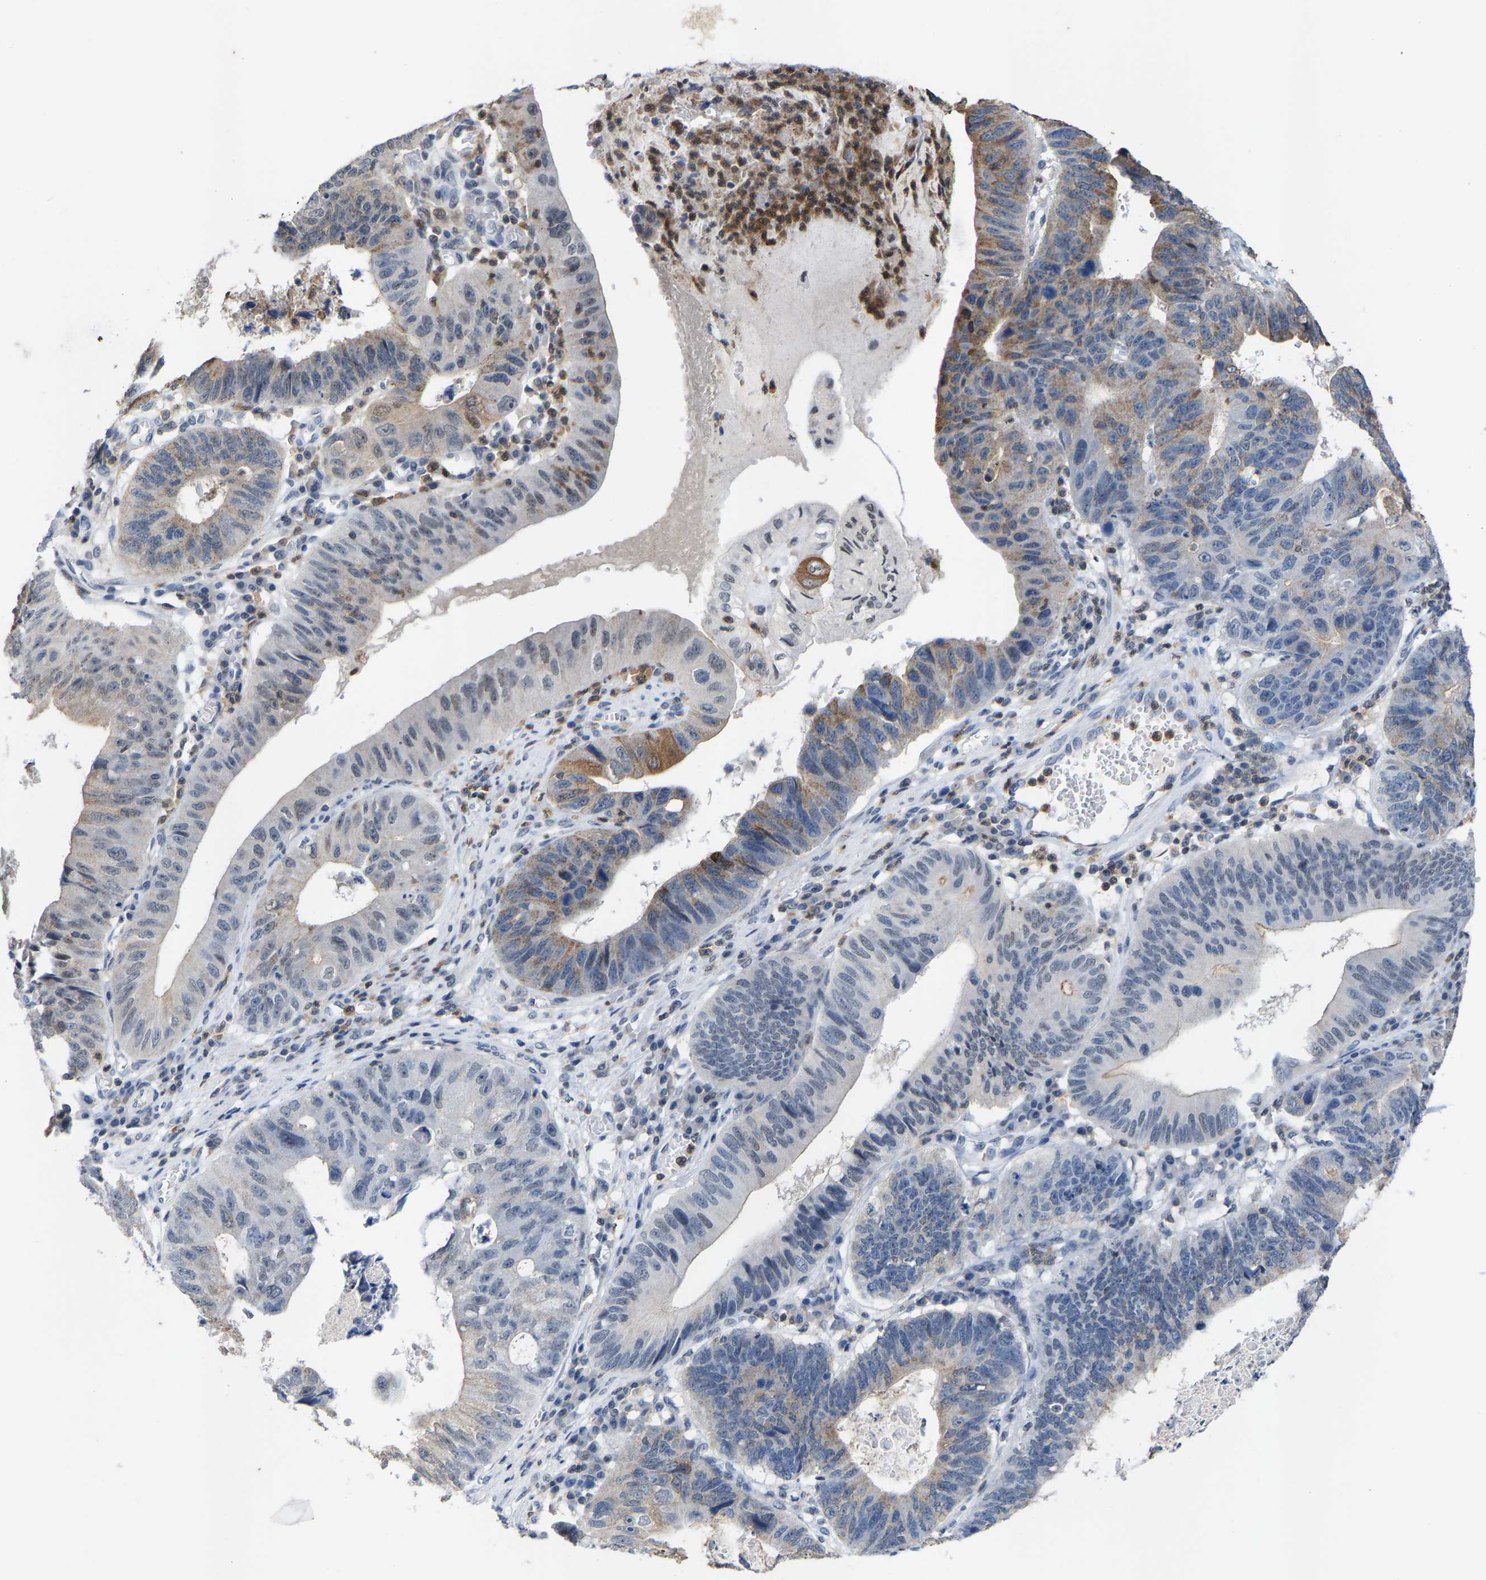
{"staining": {"intensity": "moderate", "quantity": "<25%", "location": "cytoplasmic/membranous"}, "tissue": "stomach cancer", "cell_type": "Tumor cells", "image_type": "cancer", "snomed": [{"axis": "morphology", "description": "Adenocarcinoma, NOS"}, {"axis": "topography", "description": "Stomach"}], "caption": "DAB (3,3'-diaminobenzidine) immunohistochemical staining of adenocarcinoma (stomach) reveals moderate cytoplasmic/membranous protein positivity in about <25% of tumor cells.", "gene": "FGD3", "patient": {"sex": "male", "age": 59}}